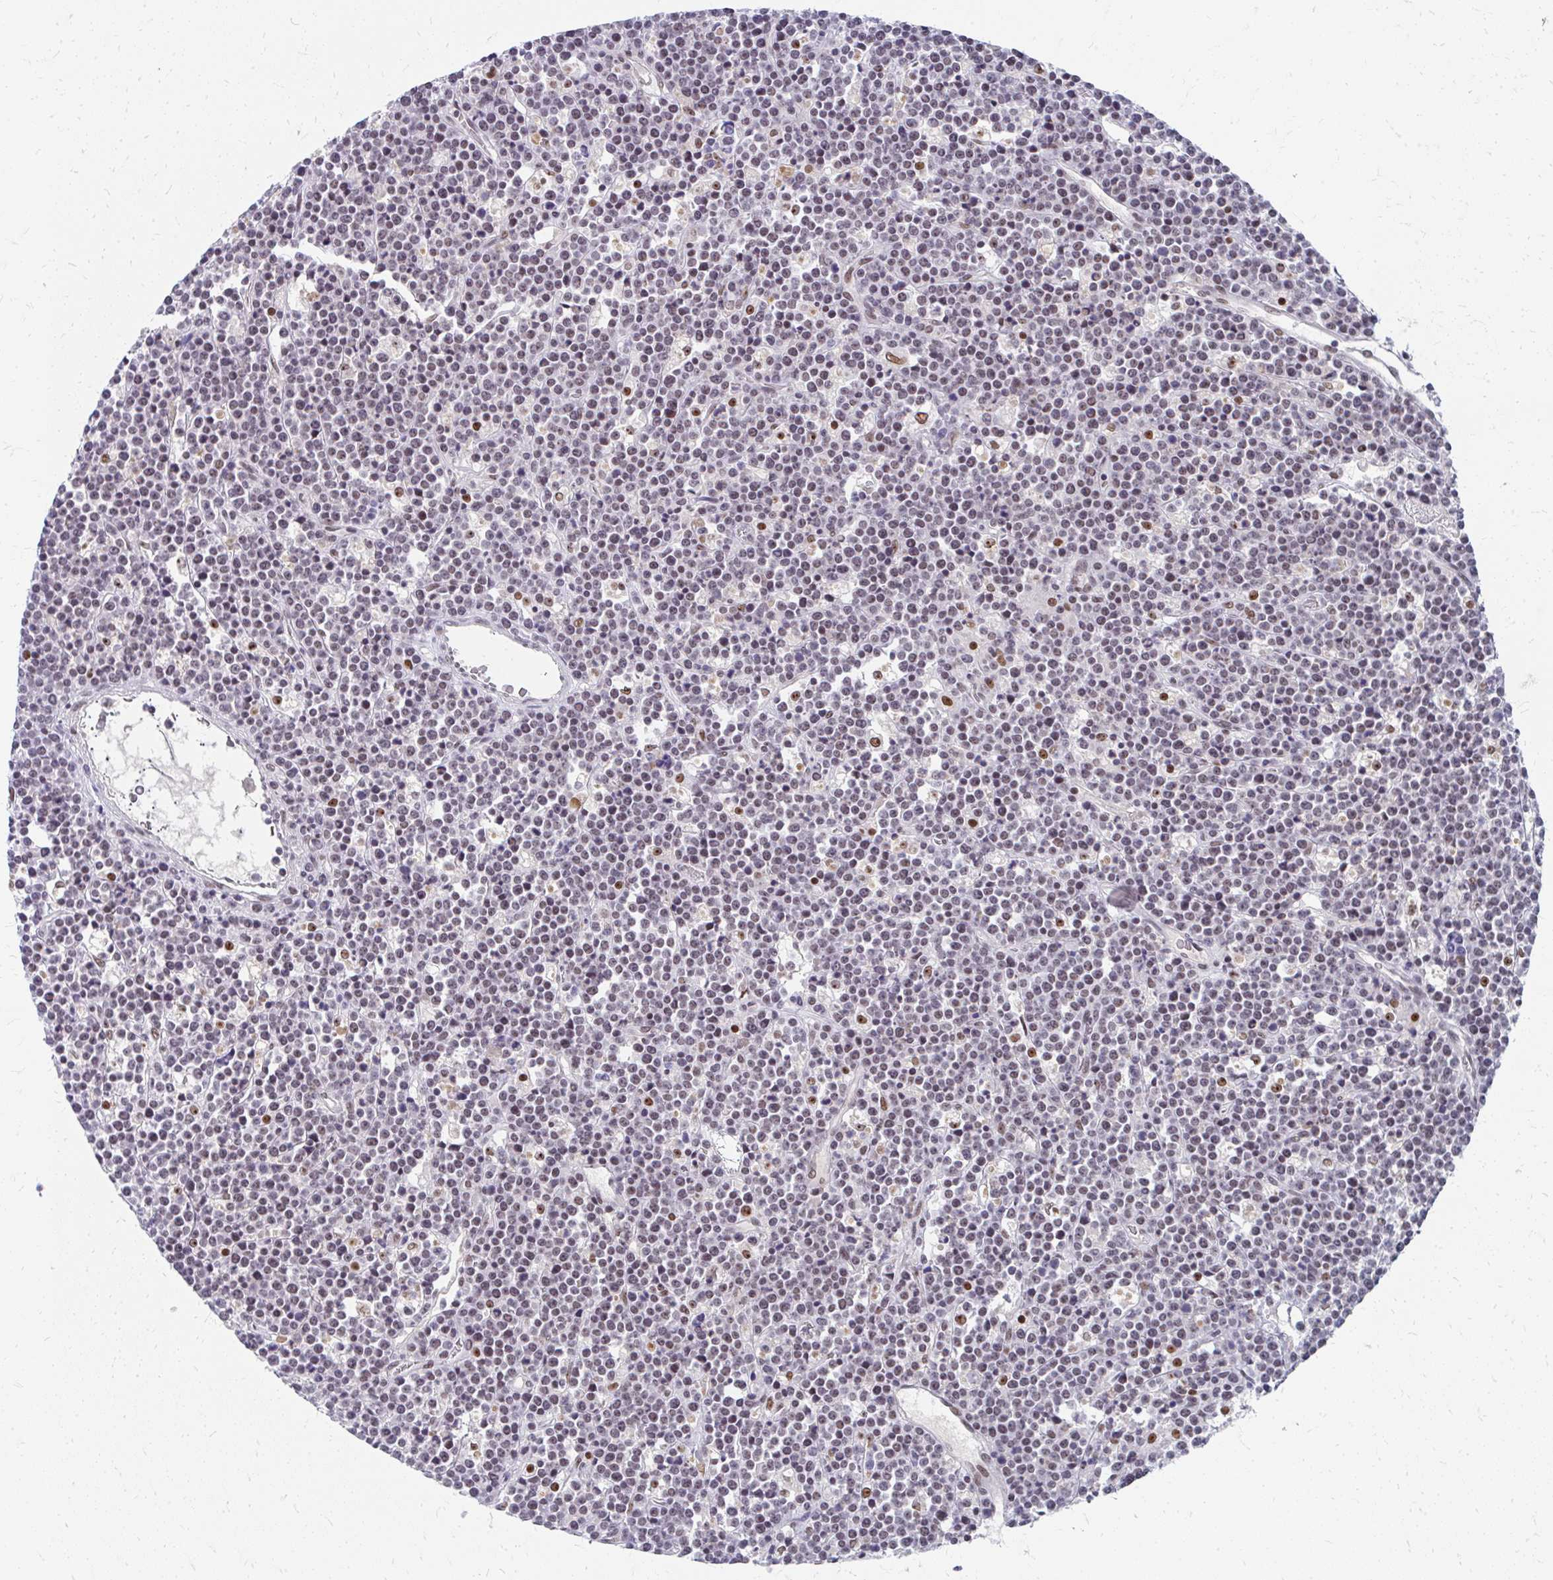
{"staining": {"intensity": "weak", "quantity": "25%-75%", "location": "nuclear"}, "tissue": "lymphoma", "cell_type": "Tumor cells", "image_type": "cancer", "snomed": [{"axis": "morphology", "description": "Malignant lymphoma, non-Hodgkin's type, High grade"}, {"axis": "topography", "description": "Ovary"}], "caption": "The image exhibits immunohistochemical staining of lymphoma. There is weak nuclear staining is present in about 25%-75% of tumor cells.", "gene": "GTF2H1", "patient": {"sex": "female", "age": 56}}